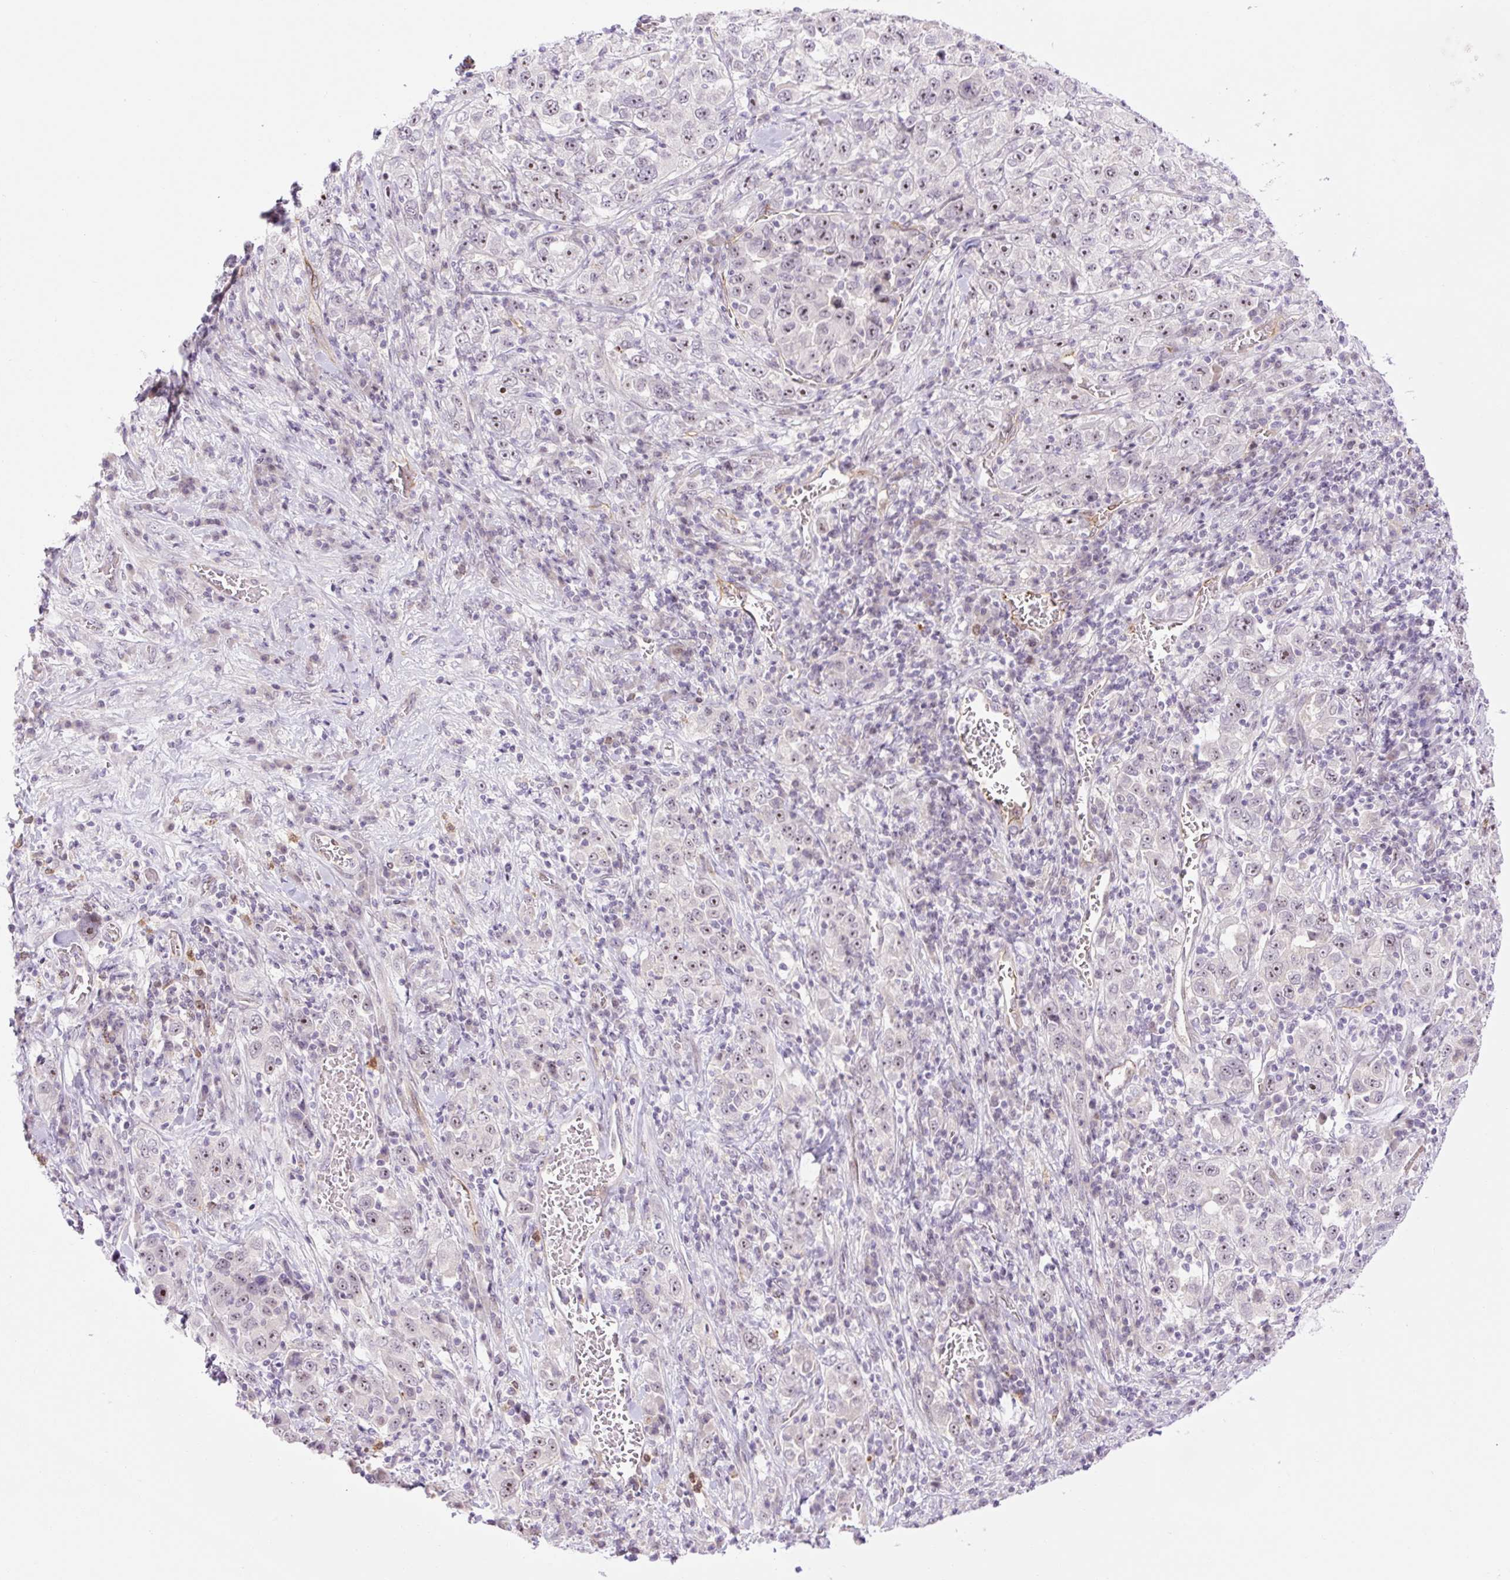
{"staining": {"intensity": "weak", "quantity": "25%-75%", "location": "nuclear"}, "tissue": "stomach cancer", "cell_type": "Tumor cells", "image_type": "cancer", "snomed": [{"axis": "morphology", "description": "Normal tissue, NOS"}, {"axis": "morphology", "description": "Adenocarcinoma, NOS"}, {"axis": "topography", "description": "Stomach, upper"}, {"axis": "topography", "description": "Stomach"}], "caption": "Immunohistochemistry (IHC) of human stomach adenocarcinoma shows low levels of weak nuclear expression in about 25%-75% of tumor cells. (Brightfield microscopy of DAB IHC at high magnification).", "gene": "ZNF417", "patient": {"sex": "male", "age": 59}}